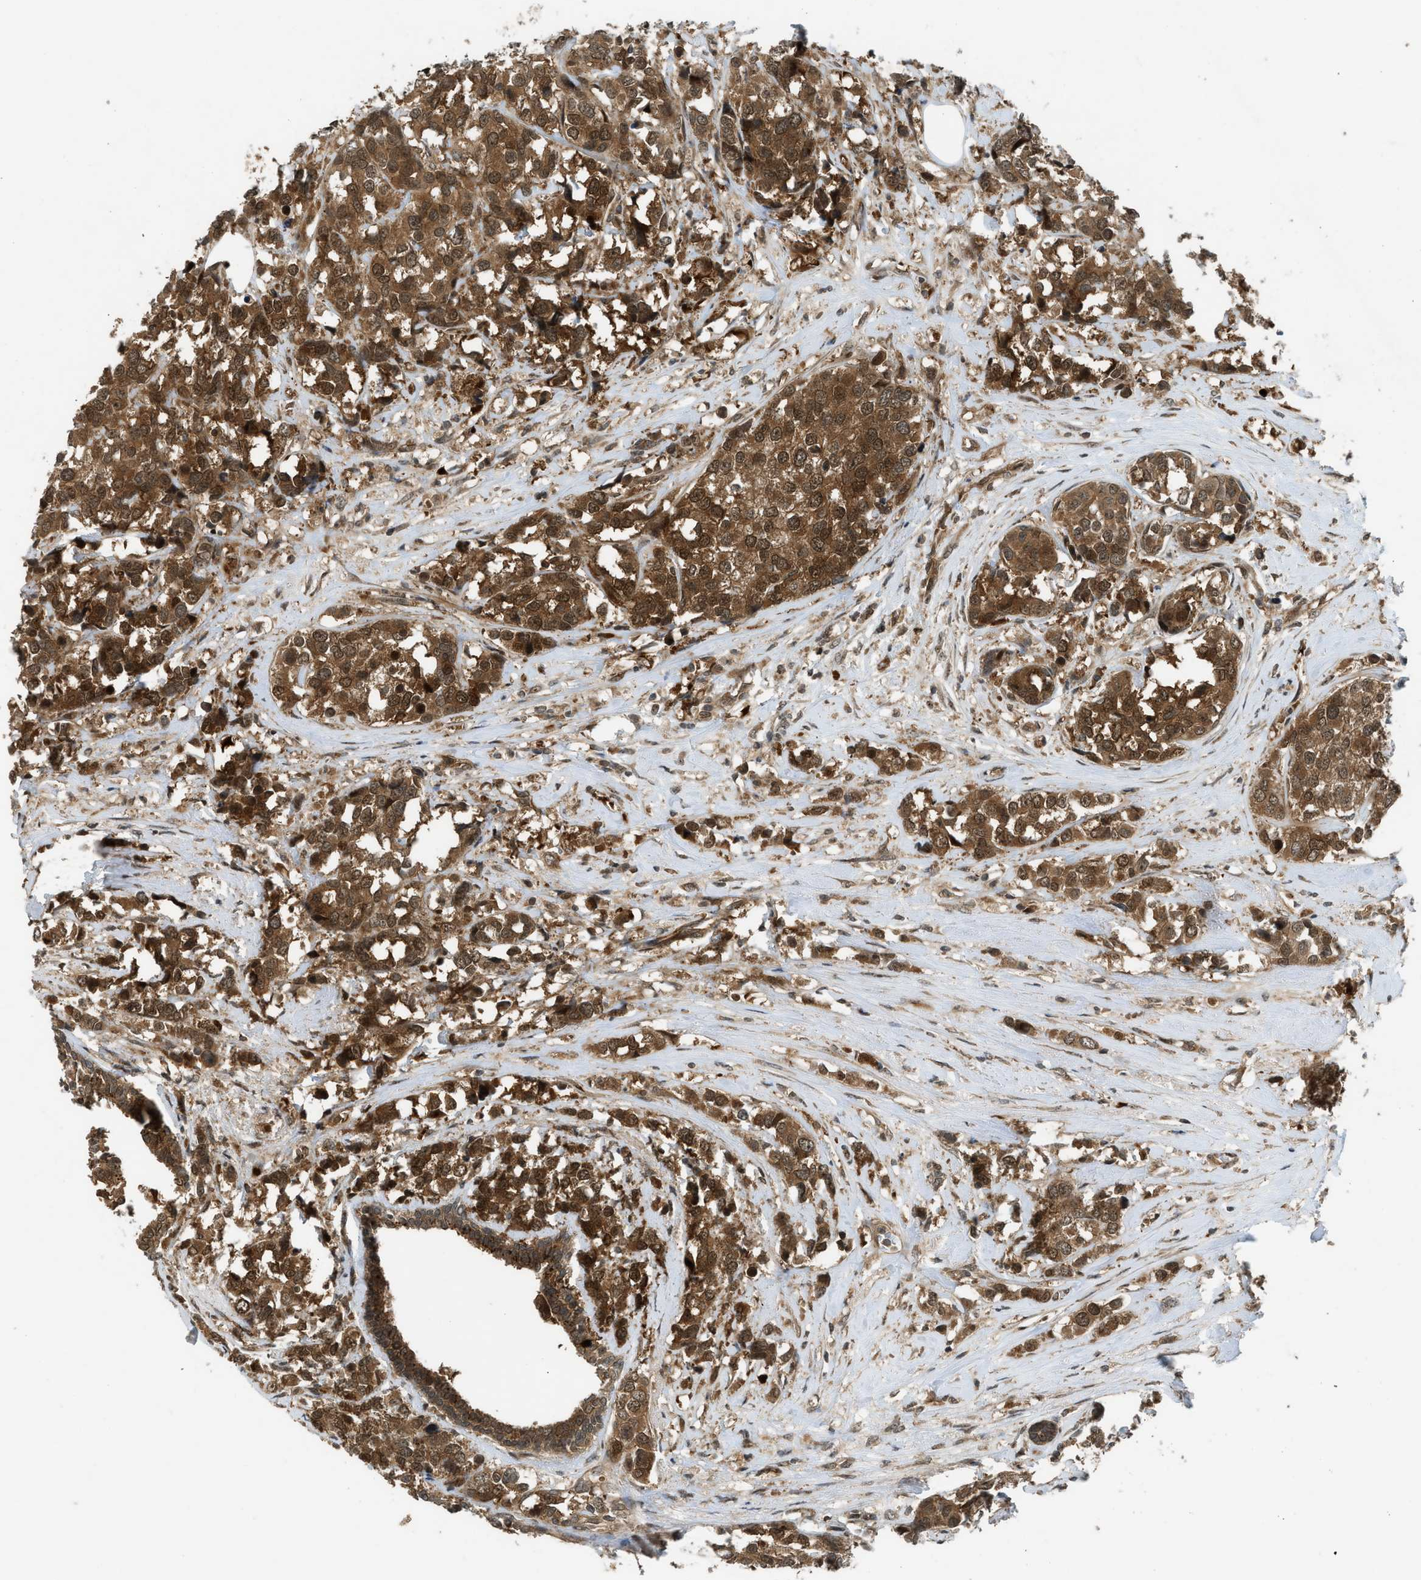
{"staining": {"intensity": "strong", "quantity": ">75%", "location": "cytoplasmic/membranous,nuclear"}, "tissue": "breast cancer", "cell_type": "Tumor cells", "image_type": "cancer", "snomed": [{"axis": "morphology", "description": "Lobular carcinoma"}, {"axis": "topography", "description": "Breast"}], "caption": "A high-resolution image shows IHC staining of breast cancer, which reveals strong cytoplasmic/membranous and nuclear staining in about >75% of tumor cells.", "gene": "TXNL1", "patient": {"sex": "female", "age": 59}}